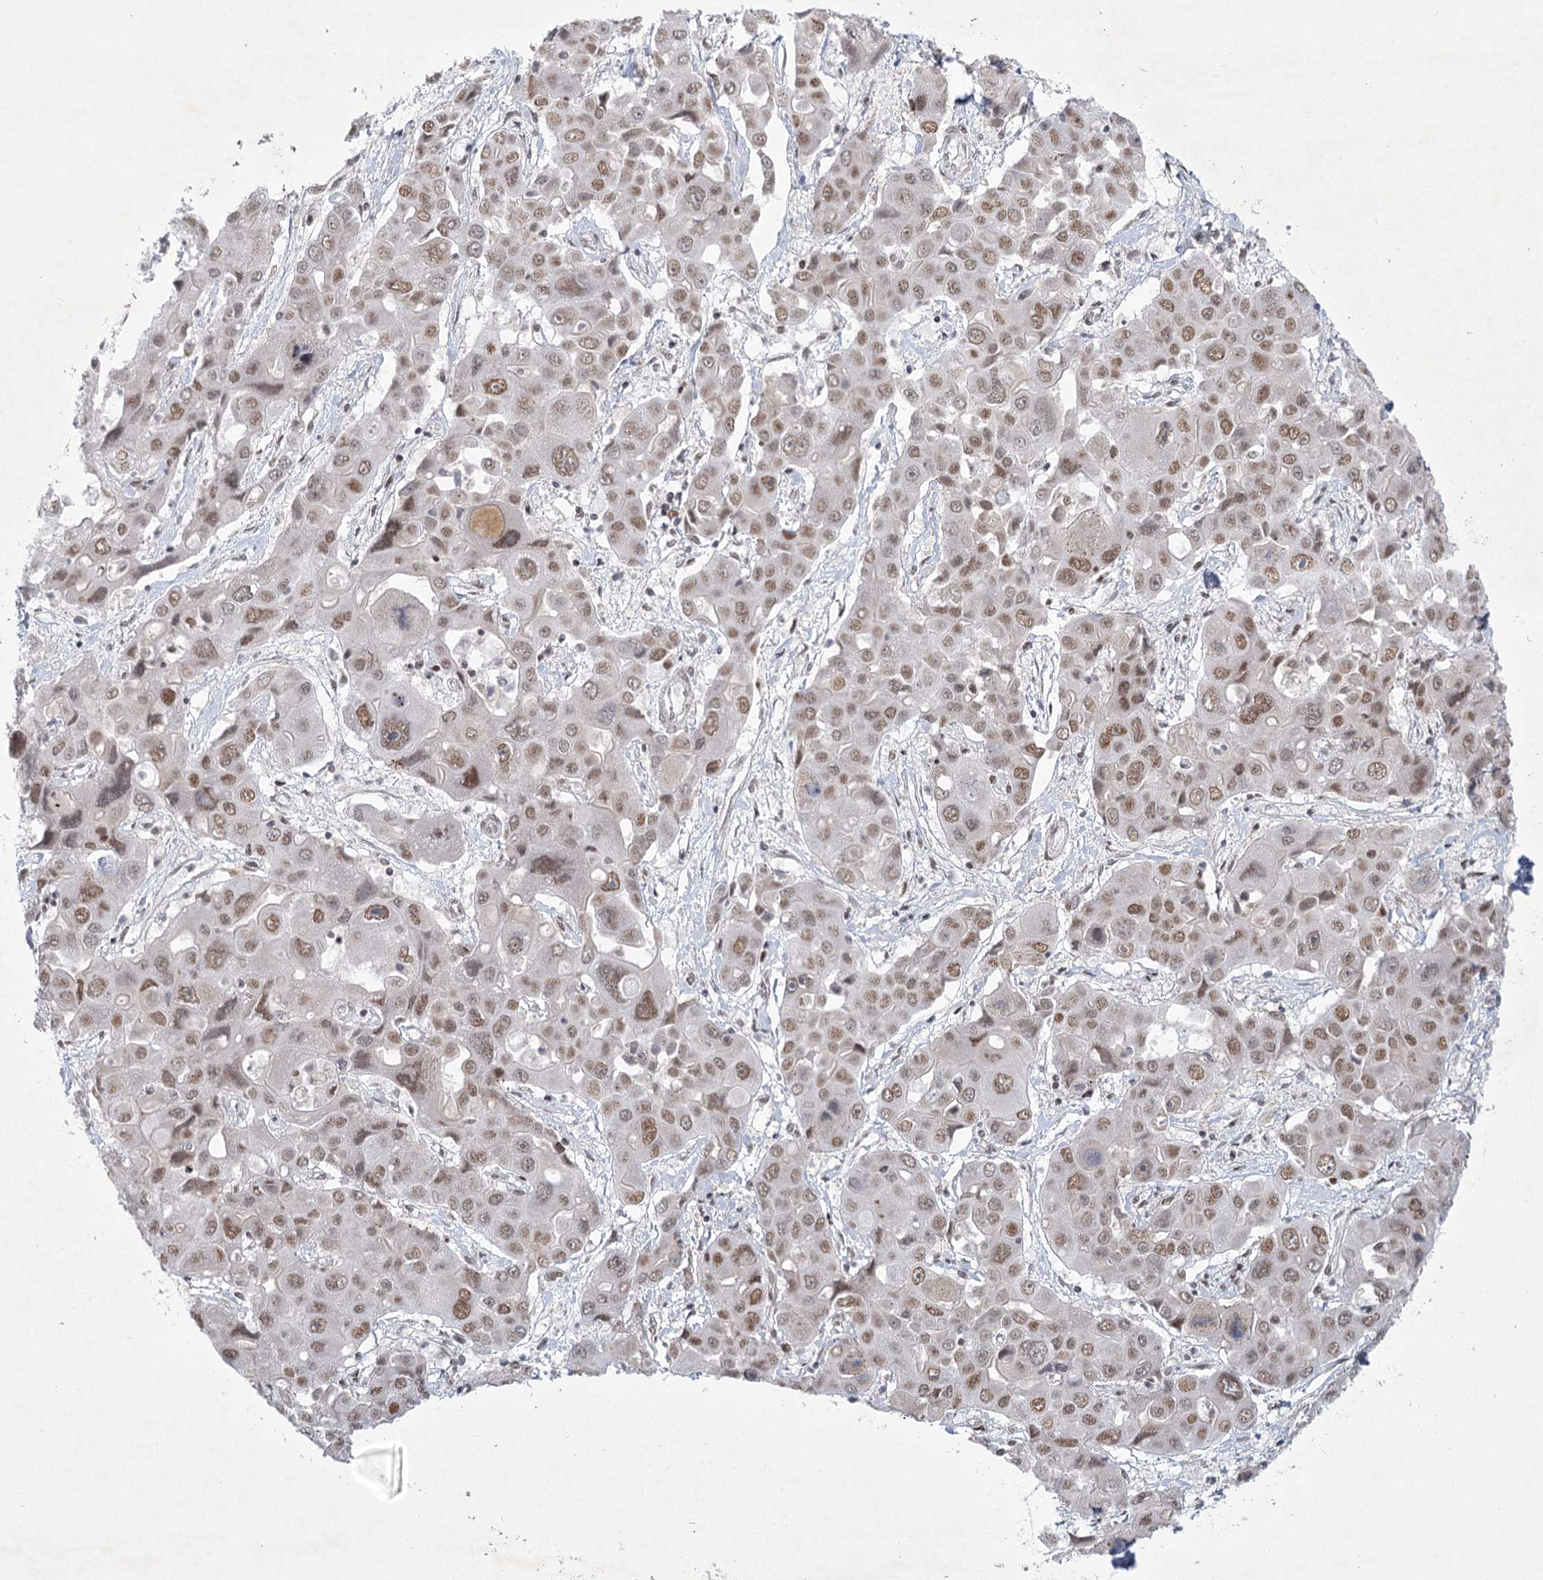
{"staining": {"intensity": "moderate", "quantity": ">75%", "location": "nuclear"}, "tissue": "liver cancer", "cell_type": "Tumor cells", "image_type": "cancer", "snomed": [{"axis": "morphology", "description": "Cholangiocarcinoma"}, {"axis": "topography", "description": "Liver"}], "caption": "IHC histopathology image of neoplastic tissue: liver cholangiocarcinoma stained using immunohistochemistry shows medium levels of moderate protein expression localized specifically in the nuclear of tumor cells, appearing as a nuclear brown color.", "gene": "CIB4", "patient": {"sex": "male", "age": 67}}